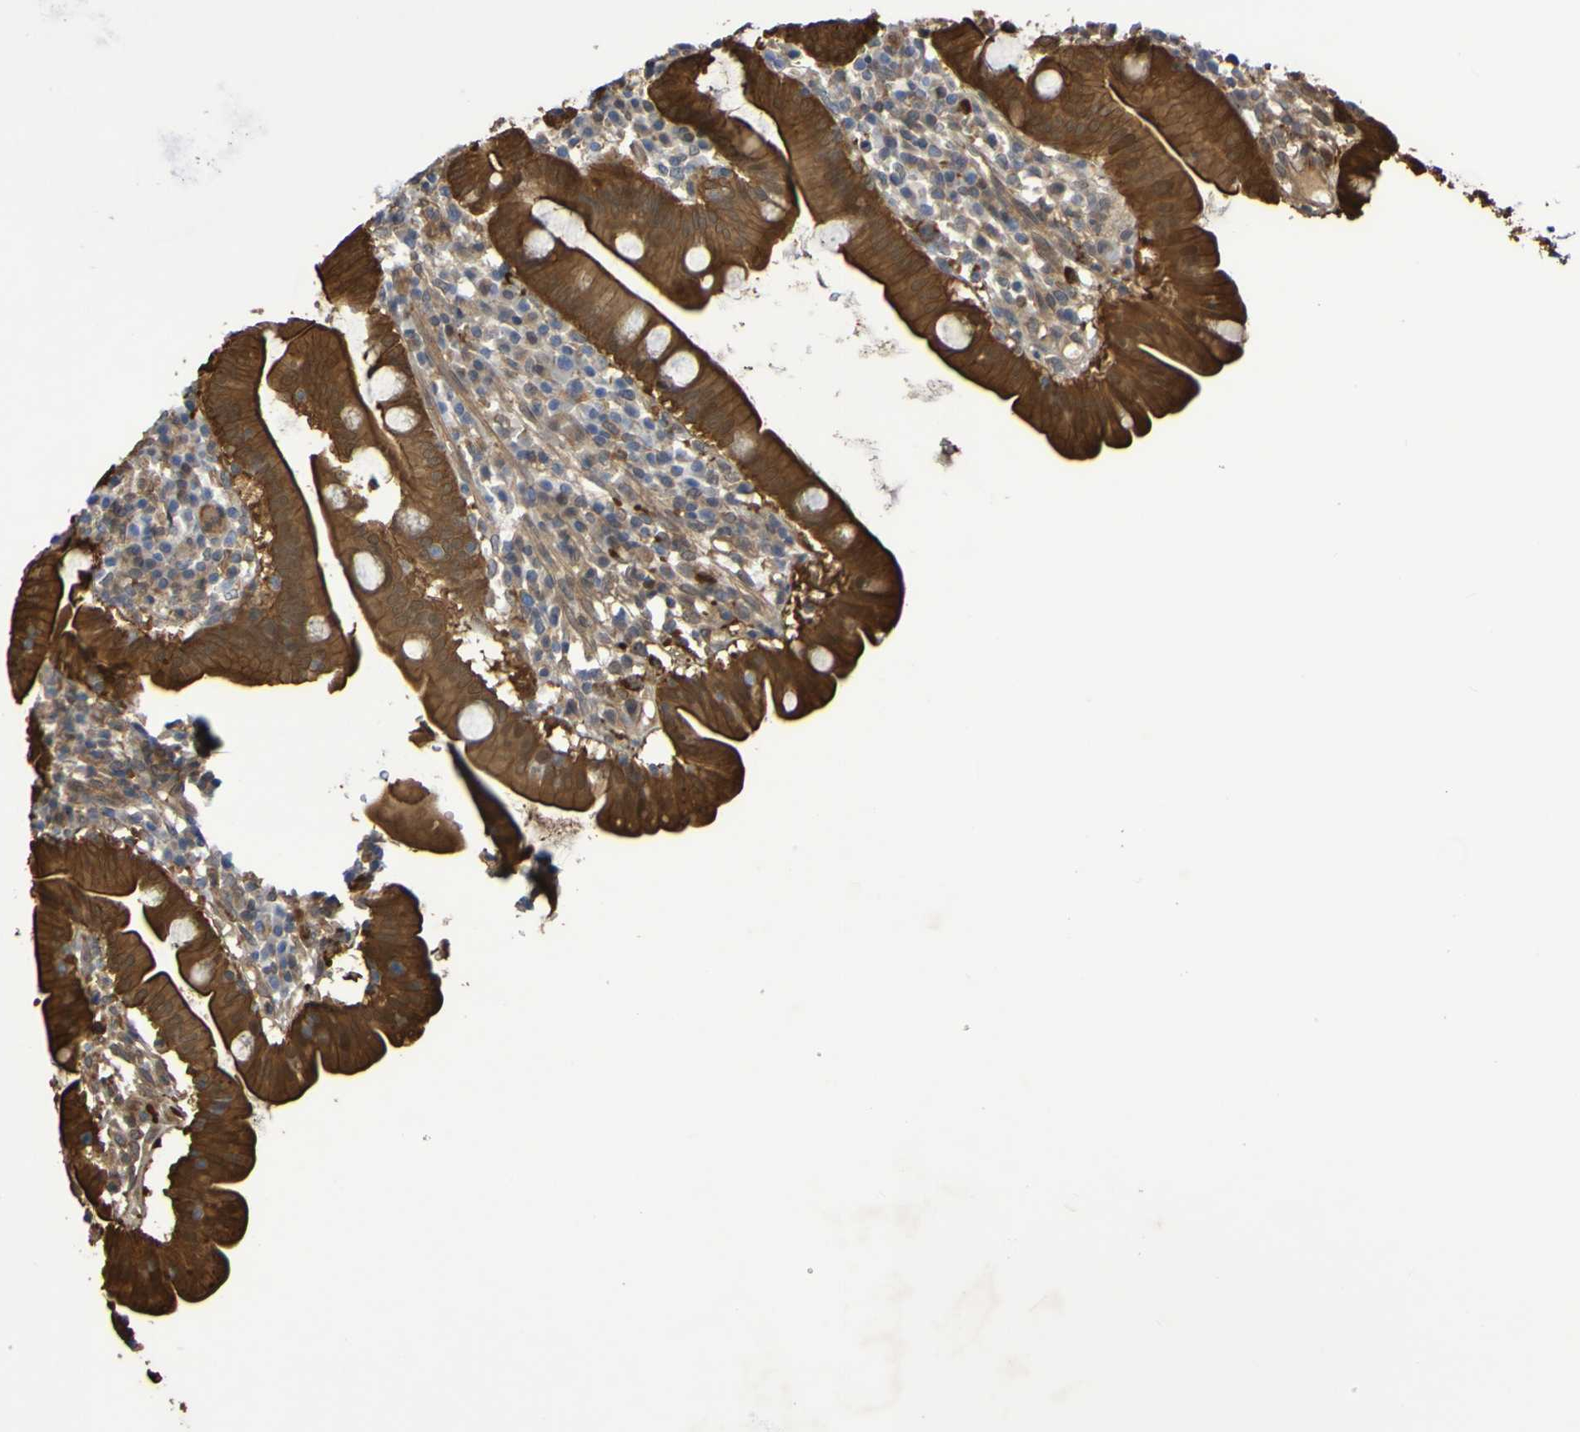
{"staining": {"intensity": "strong", "quantity": ">75%", "location": "cytoplasmic/membranous"}, "tissue": "duodenum", "cell_type": "Glandular cells", "image_type": "normal", "snomed": [{"axis": "morphology", "description": "Normal tissue, NOS"}, {"axis": "topography", "description": "Duodenum"}], "caption": "Brown immunohistochemical staining in benign duodenum exhibits strong cytoplasmic/membranous staining in about >75% of glandular cells. (Stains: DAB in brown, nuclei in blue, Microscopy: brightfield microscopy at high magnification).", "gene": "SERPINB6", "patient": {"sex": "male", "age": 50}}